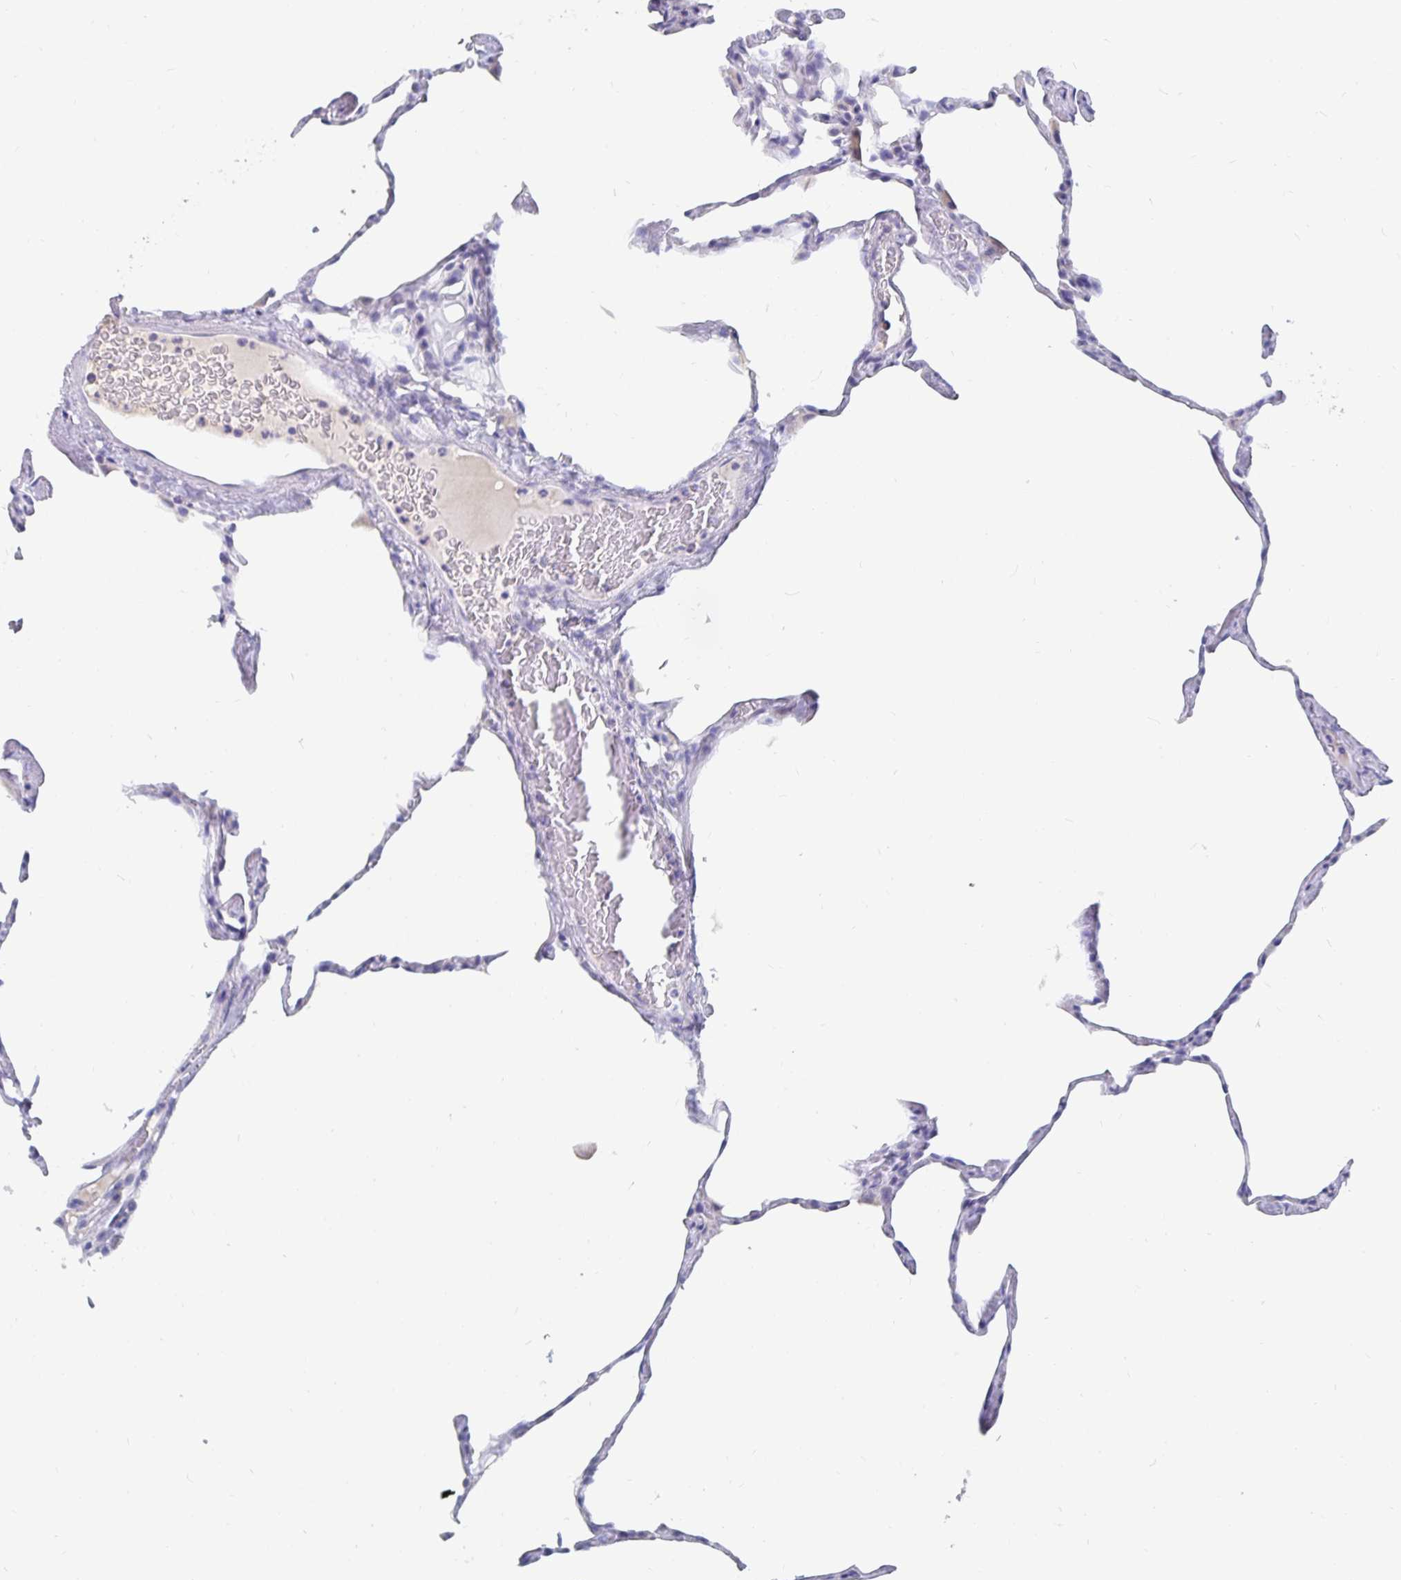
{"staining": {"intensity": "negative", "quantity": "none", "location": "none"}, "tissue": "lung", "cell_type": "Alveolar cells", "image_type": "normal", "snomed": [{"axis": "morphology", "description": "Normal tissue, NOS"}, {"axis": "topography", "description": "Lung"}], "caption": "Alveolar cells show no significant protein positivity in benign lung. Nuclei are stained in blue.", "gene": "CFAP69", "patient": {"sex": "male", "age": 65}}